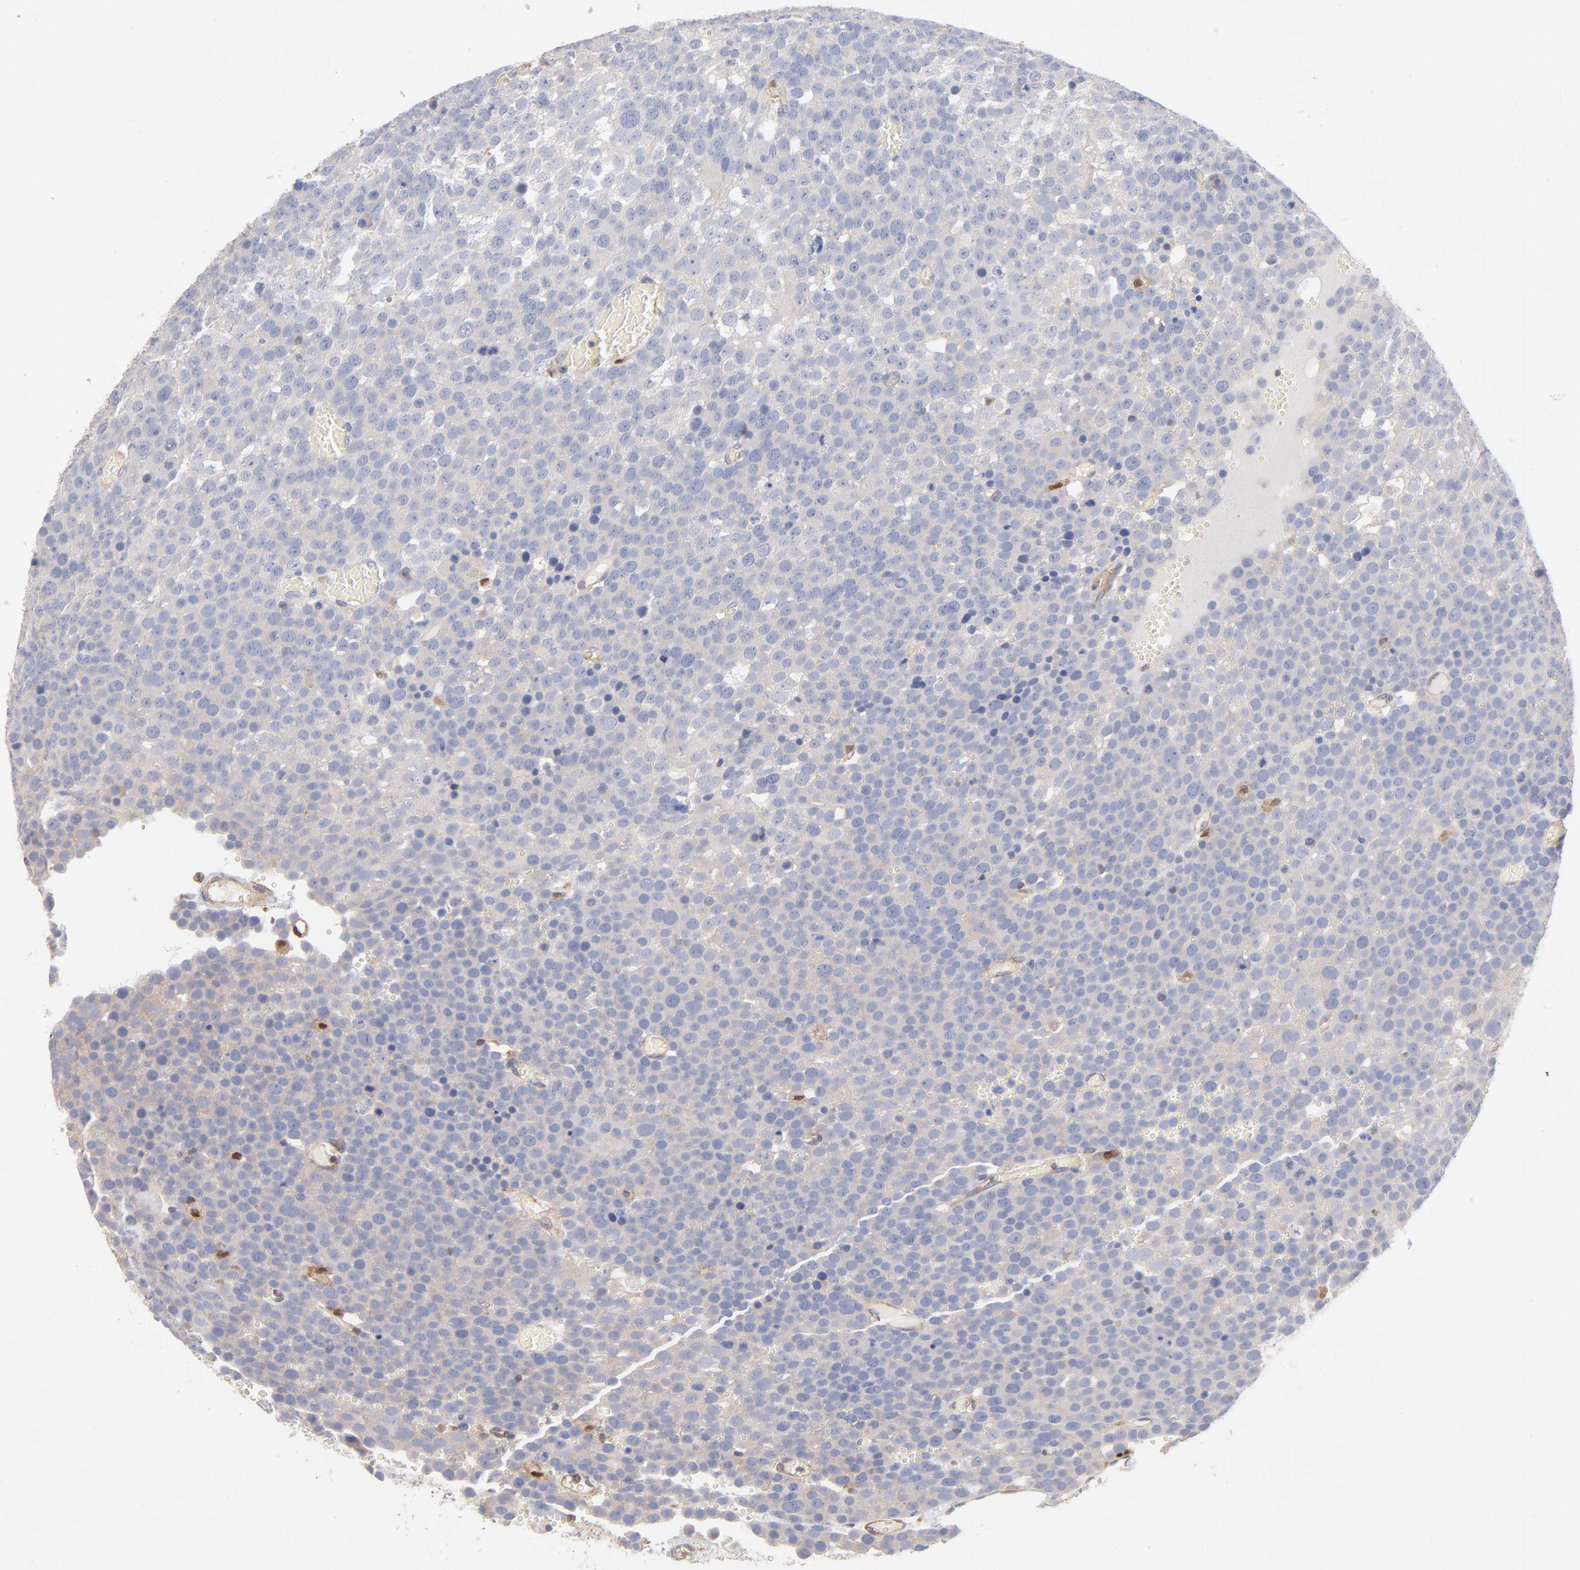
{"staining": {"intensity": "negative", "quantity": "none", "location": "none"}, "tissue": "testis cancer", "cell_type": "Tumor cells", "image_type": "cancer", "snomed": [{"axis": "morphology", "description": "Seminoma, NOS"}, {"axis": "topography", "description": "Testis"}], "caption": "Immunohistochemistry (IHC) of testis cancer demonstrates no staining in tumor cells.", "gene": "ARHGEF6", "patient": {"sex": "male", "age": 71}}